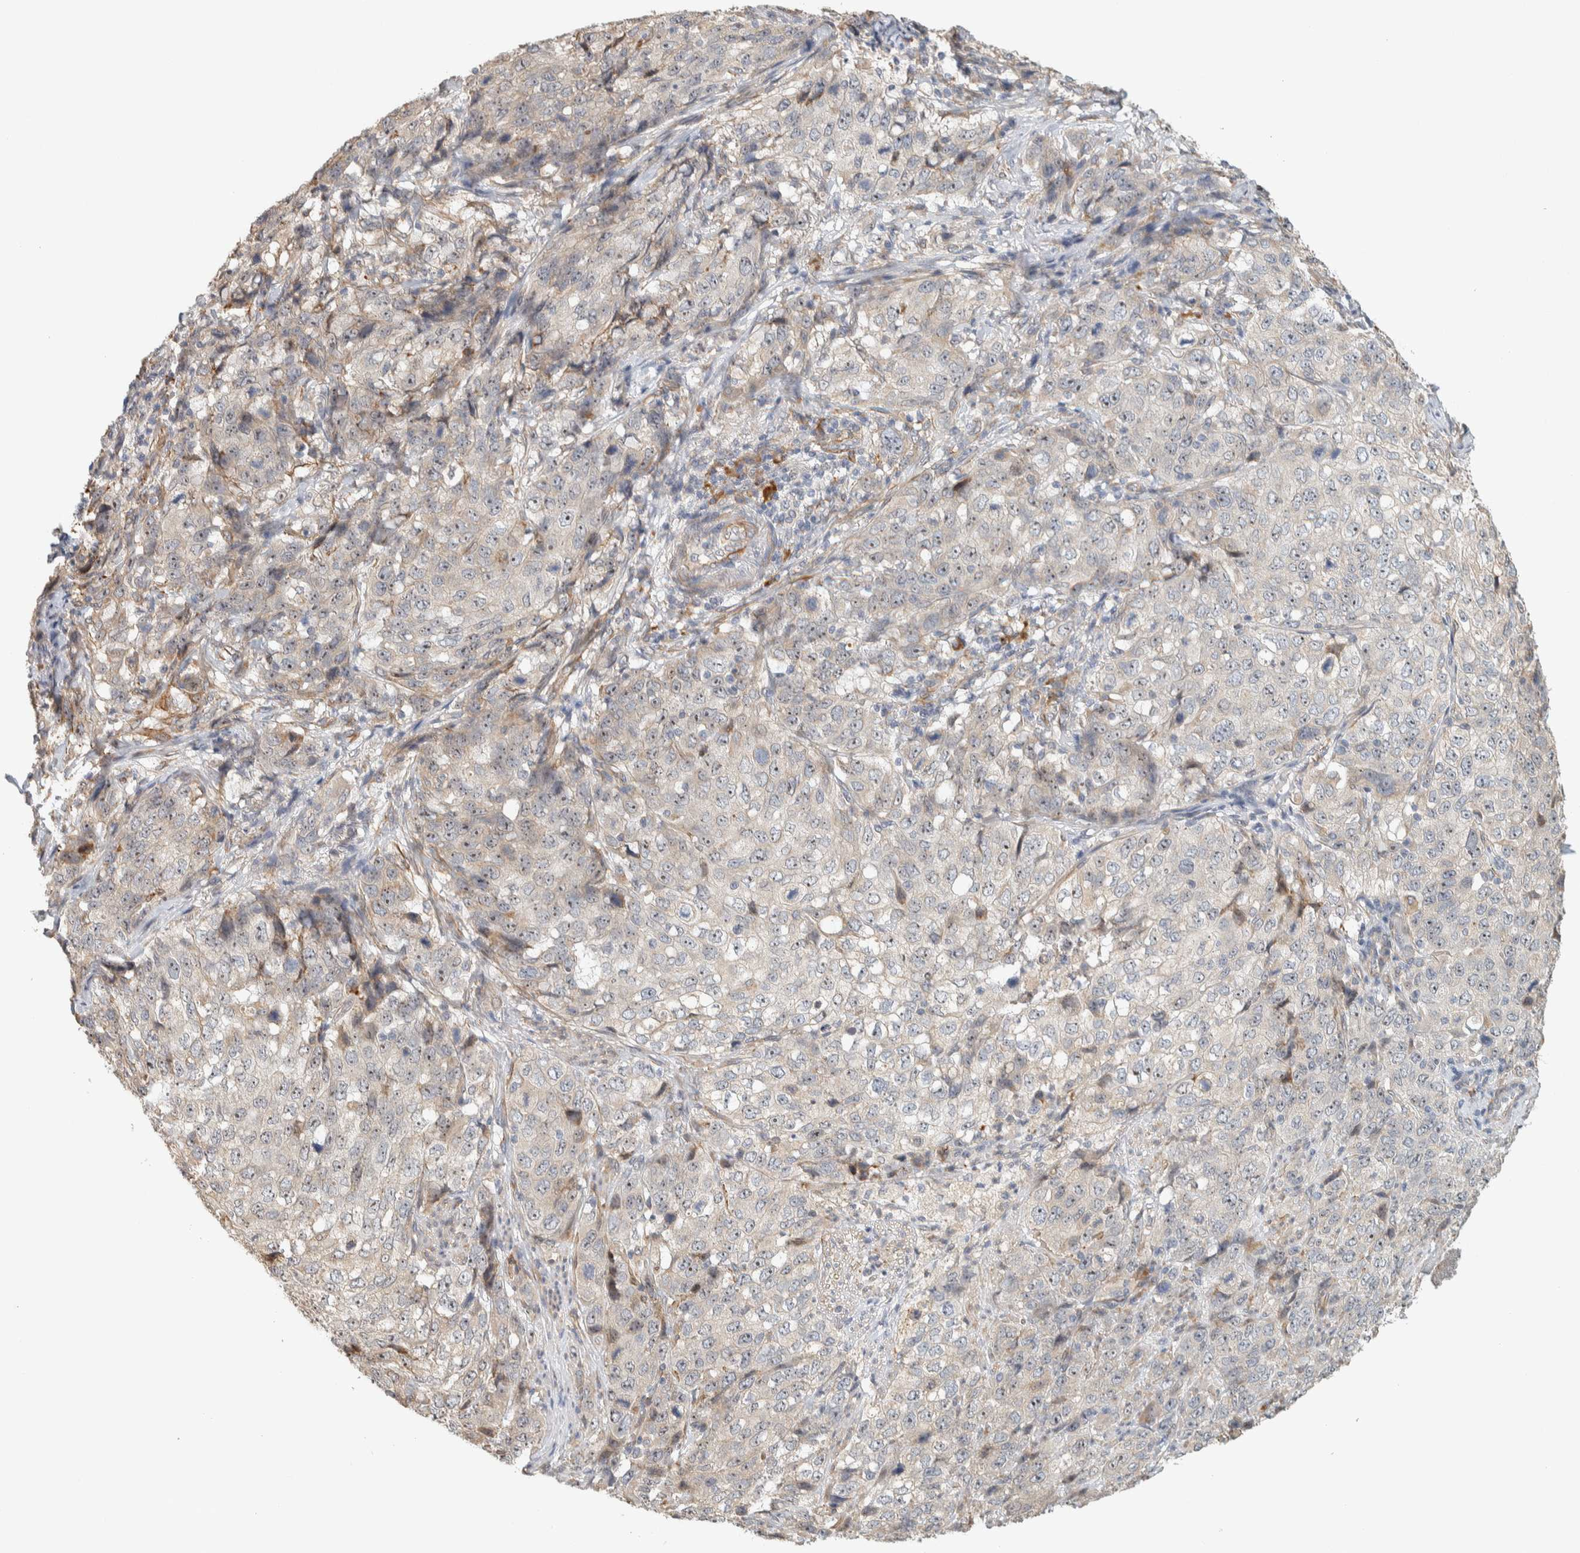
{"staining": {"intensity": "negative", "quantity": "none", "location": "none"}, "tissue": "stomach cancer", "cell_type": "Tumor cells", "image_type": "cancer", "snomed": [{"axis": "morphology", "description": "Adenocarcinoma, NOS"}, {"axis": "topography", "description": "Stomach"}], "caption": "The micrograph displays no significant expression in tumor cells of stomach cancer.", "gene": "KLHL40", "patient": {"sex": "male", "age": 48}}